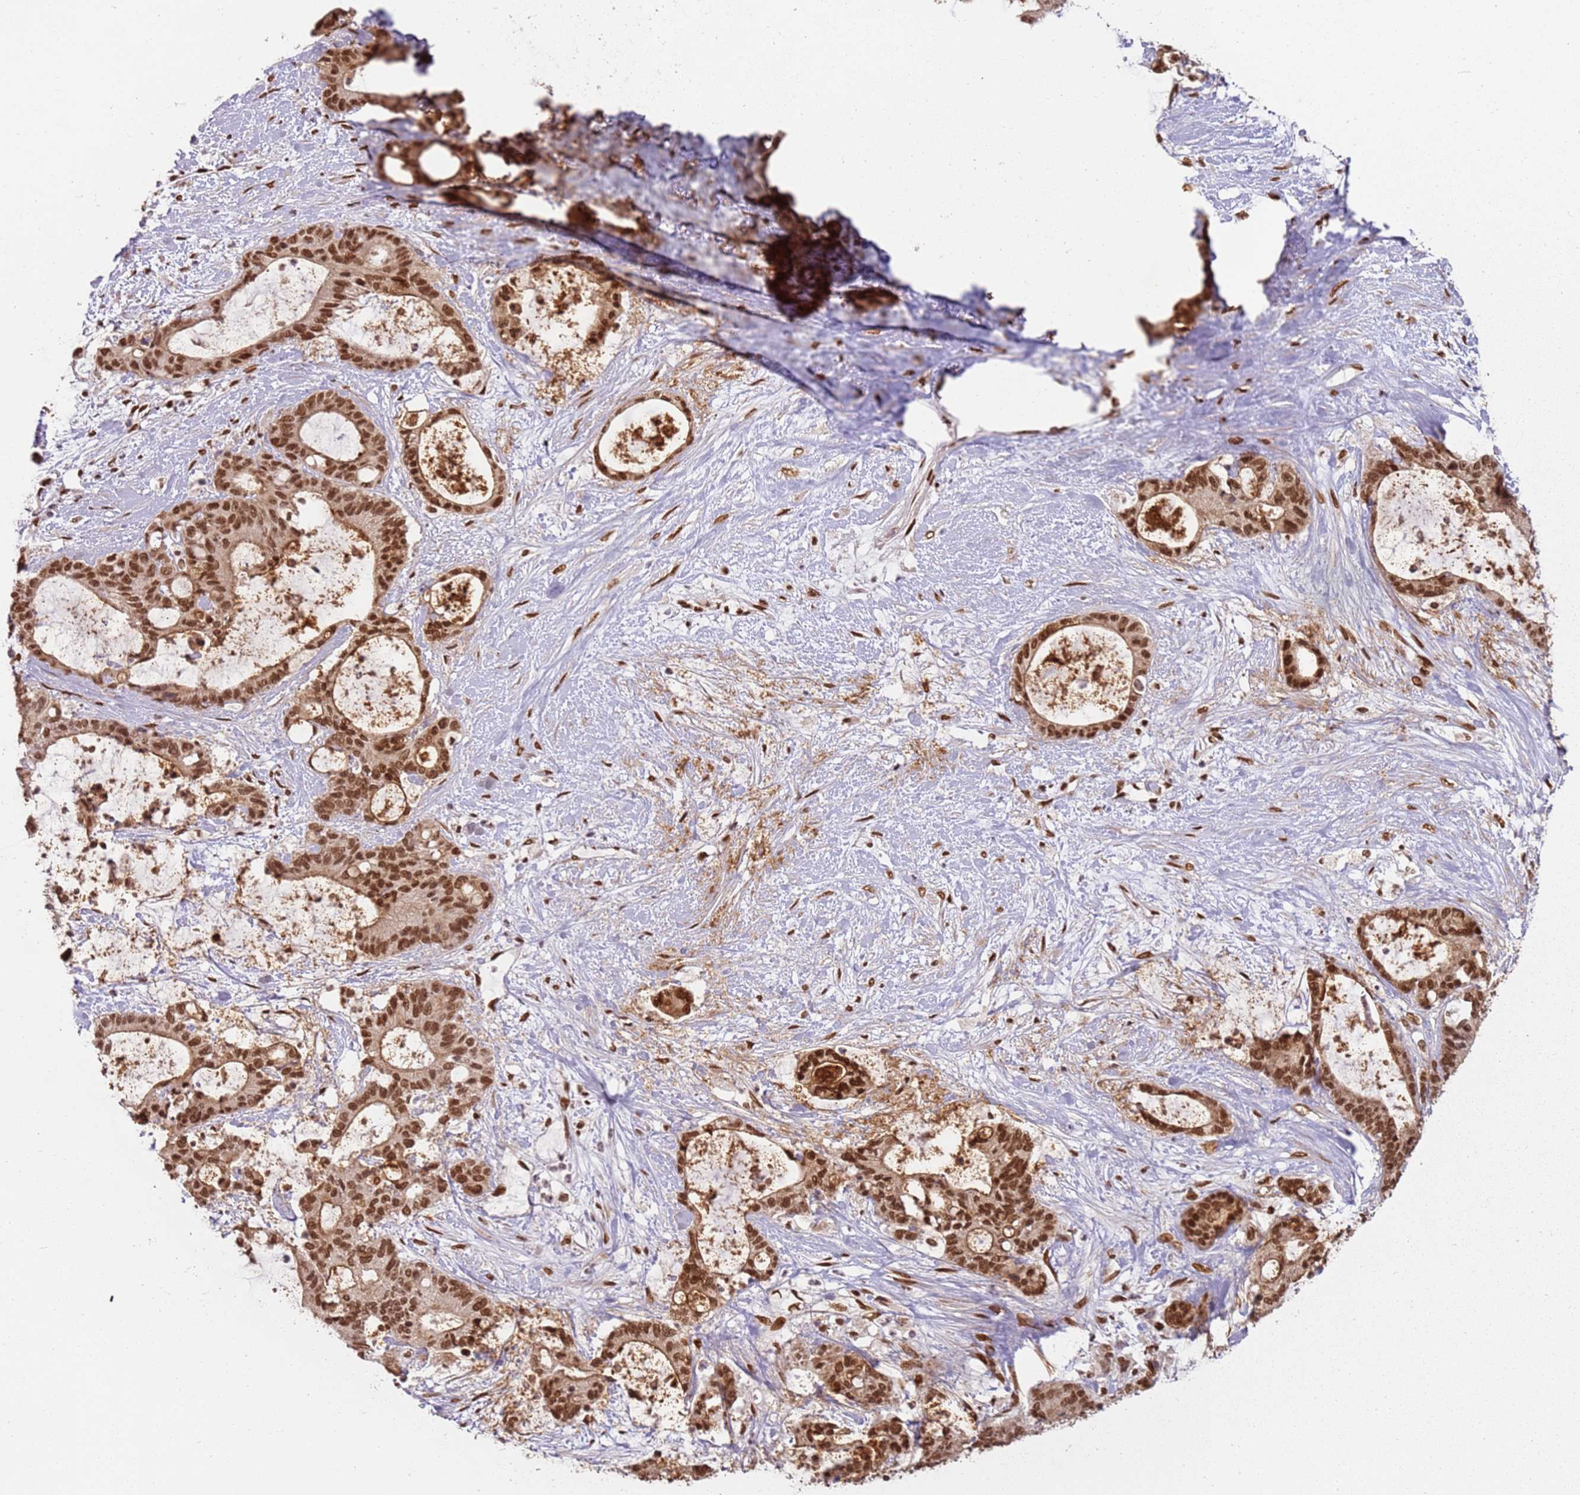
{"staining": {"intensity": "strong", "quantity": ">75%", "location": "nuclear"}, "tissue": "liver cancer", "cell_type": "Tumor cells", "image_type": "cancer", "snomed": [{"axis": "morphology", "description": "Normal tissue, NOS"}, {"axis": "morphology", "description": "Cholangiocarcinoma"}, {"axis": "topography", "description": "Liver"}, {"axis": "topography", "description": "Peripheral nerve tissue"}], "caption": "Liver cancer stained with a protein marker demonstrates strong staining in tumor cells.", "gene": "TENT4A", "patient": {"sex": "female", "age": 73}}